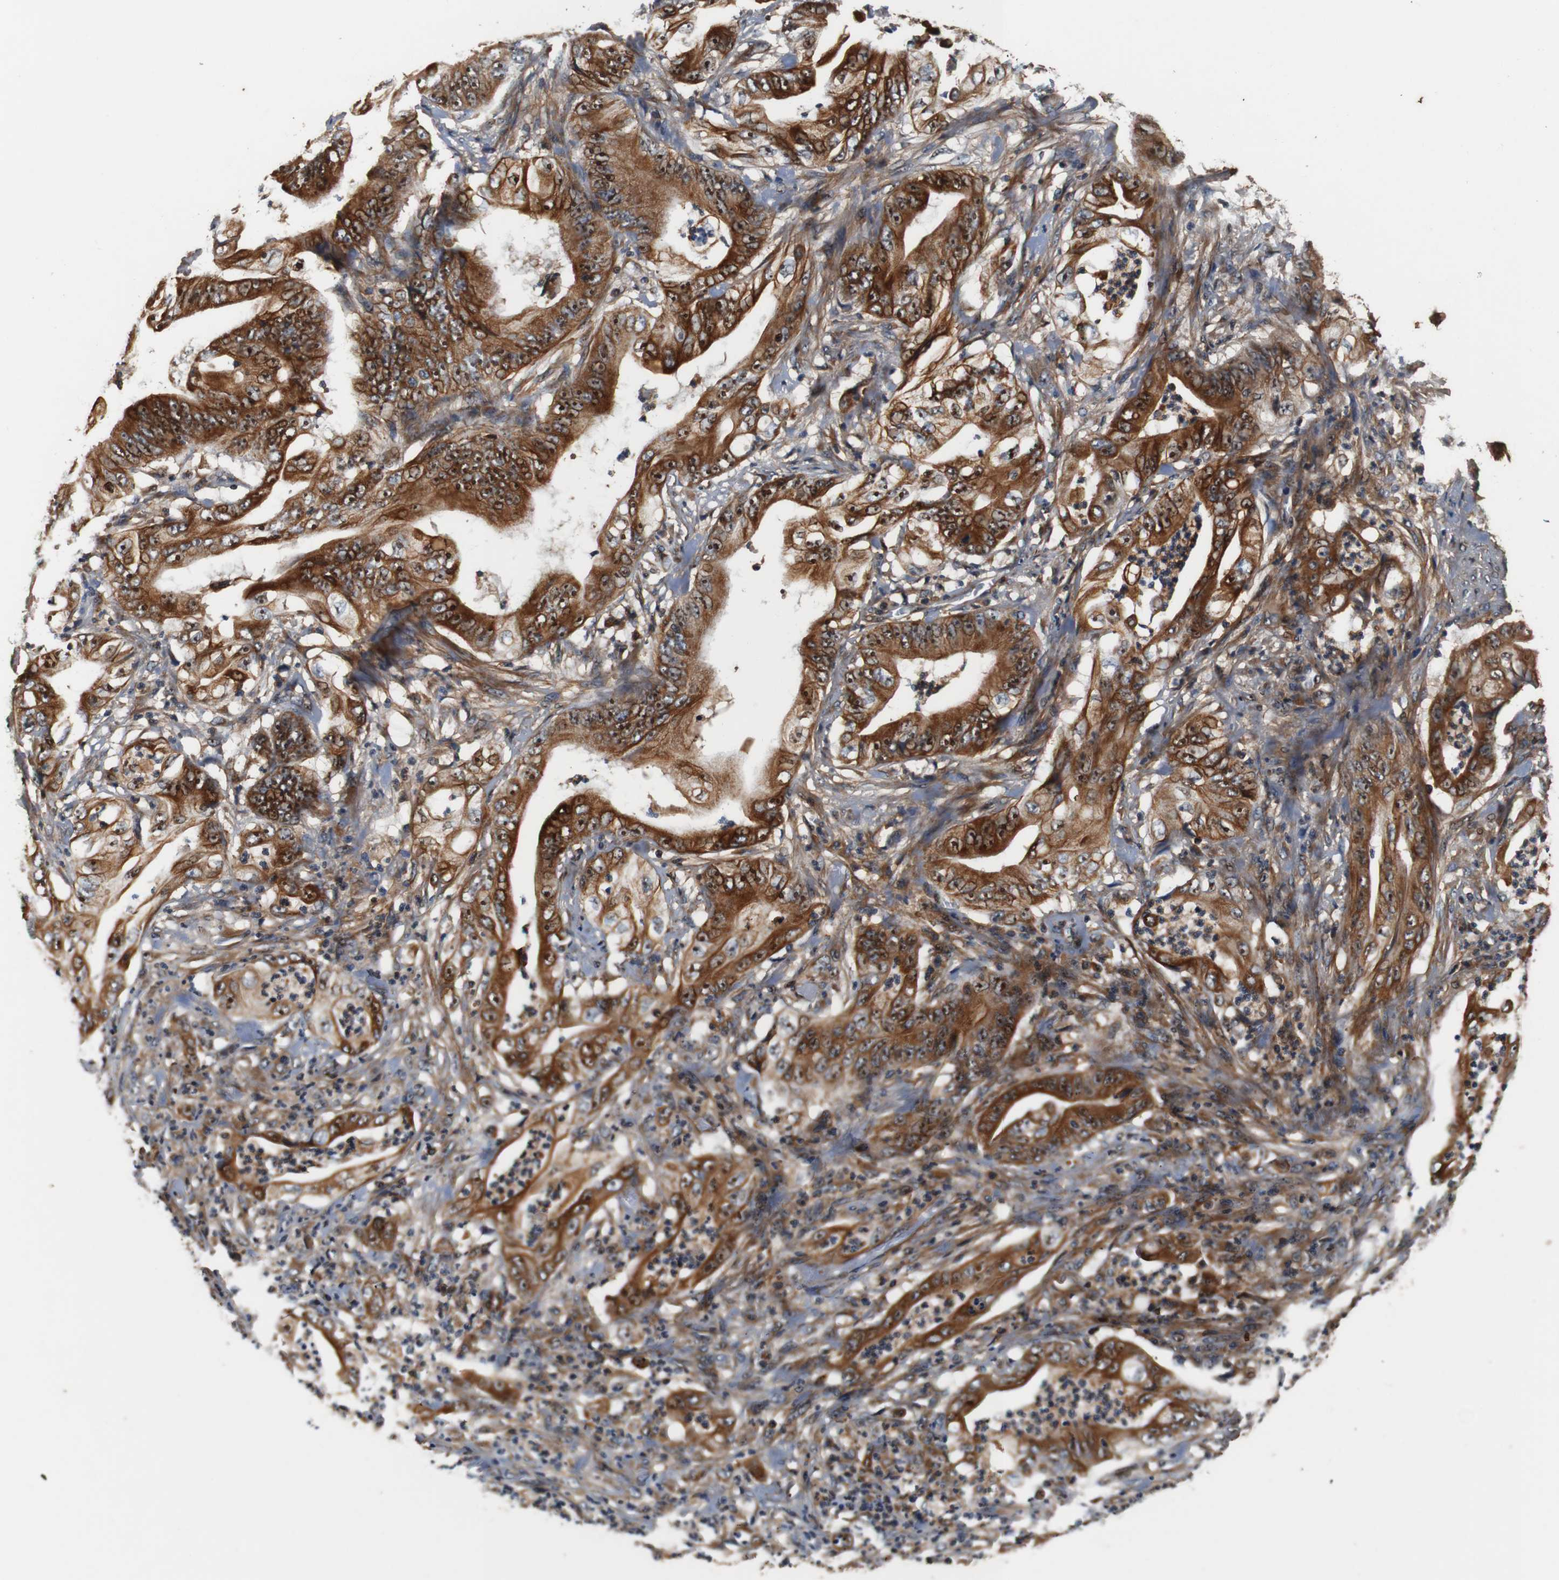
{"staining": {"intensity": "strong", "quantity": ">75%", "location": "cytoplasmic/membranous,nuclear"}, "tissue": "stomach cancer", "cell_type": "Tumor cells", "image_type": "cancer", "snomed": [{"axis": "morphology", "description": "Adenocarcinoma, NOS"}, {"axis": "topography", "description": "Stomach"}], "caption": "Adenocarcinoma (stomach) stained with a brown dye exhibits strong cytoplasmic/membranous and nuclear positive expression in about >75% of tumor cells.", "gene": "LRP4", "patient": {"sex": "female", "age": 73}}